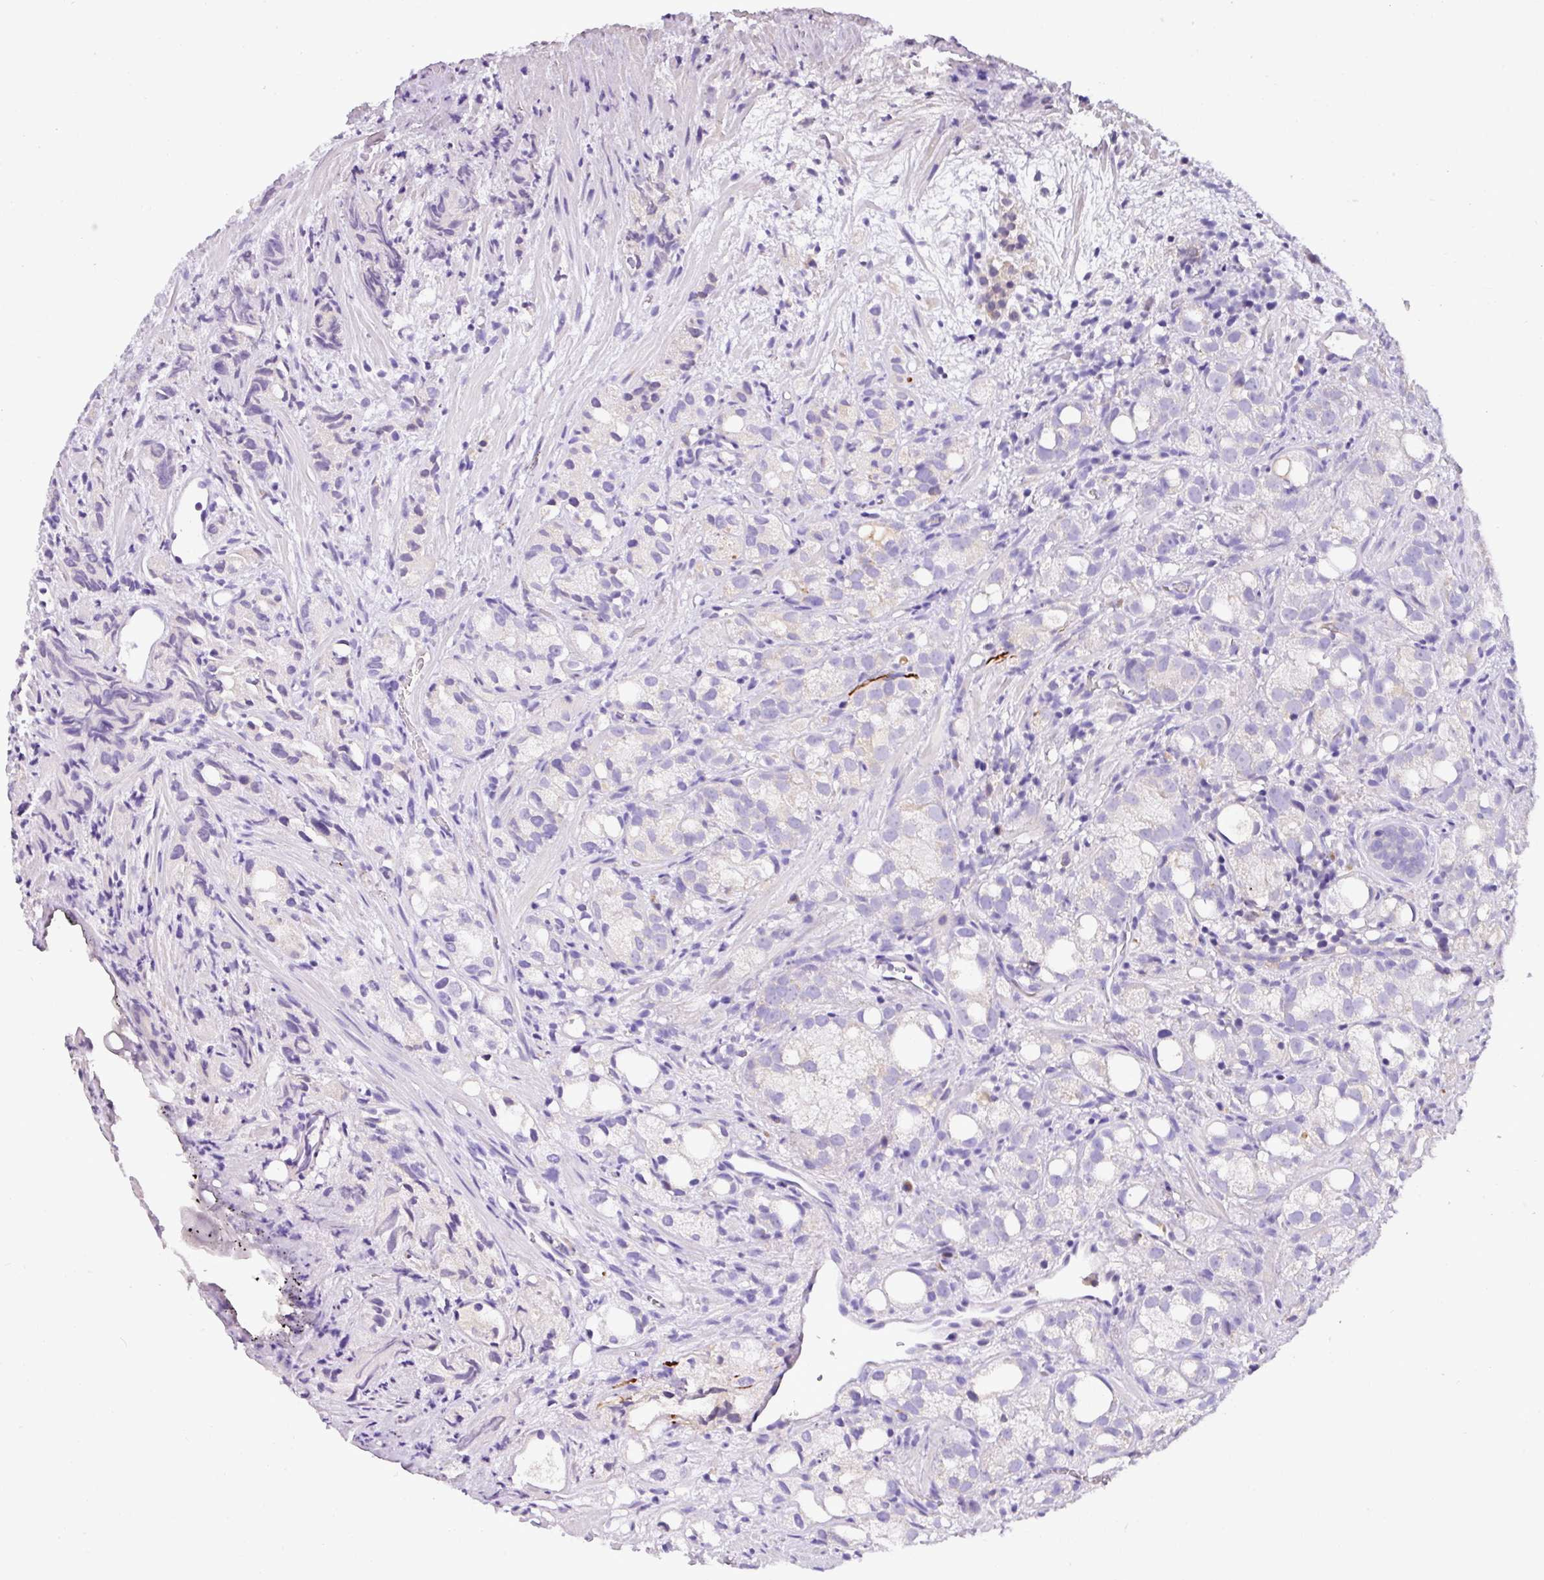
{"staining": {"intensity": "negative", "quantity": "none", "location": "none"}, "tissue": "prostate cancer", "cell_type": "Tumor cells", "image_type": "cancer", "snomed": [{"axis": "morphology", "description": "Adenocarcinoma, High grade"}, {"axis": "topography", "description": "Prostate"}], "caption": "Tumor cells show no significant protein positivity in adenocarcinoma (high-grade) (prostate).", "gene": "ANXA2R", "patient": {"sex": "male", "age": 82}}